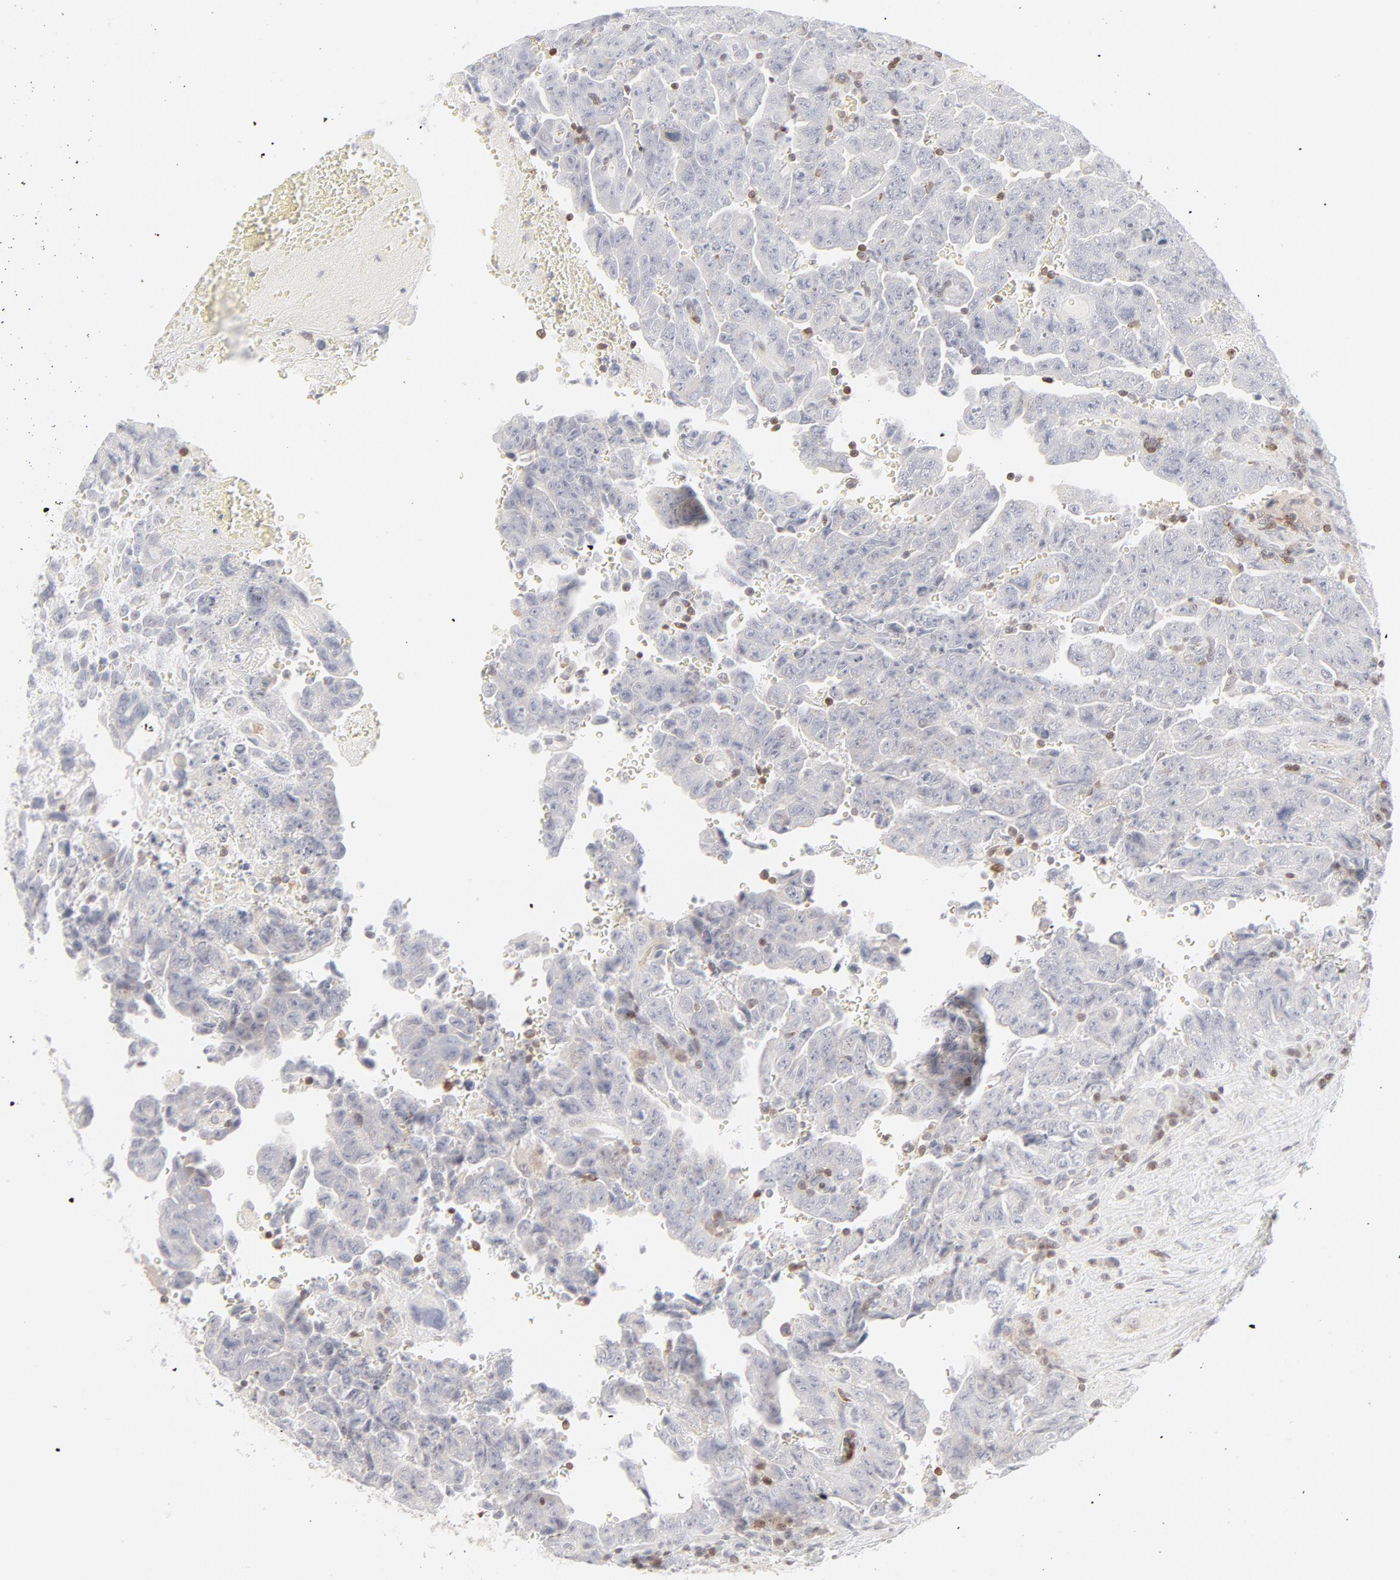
{"staining": {"intensity": "negative", "quantity": "none", "location": "none"}, "tissue": "testis cancer", "cell_type": "Tumor cells", "image_type": "cancer", "snomed": [{"axis": "morphology", "description": "Carcinoma, Embryonal, NOS"}, {"axis": "topography", "description": "Testis"}], "caption": "Testis cancer (embryonal carcinoma) stained for a protein using IHC demonstrates no expression tumor cells.", "gene": "PRKCB", "patient": {"sex": "male", "age": 28}}